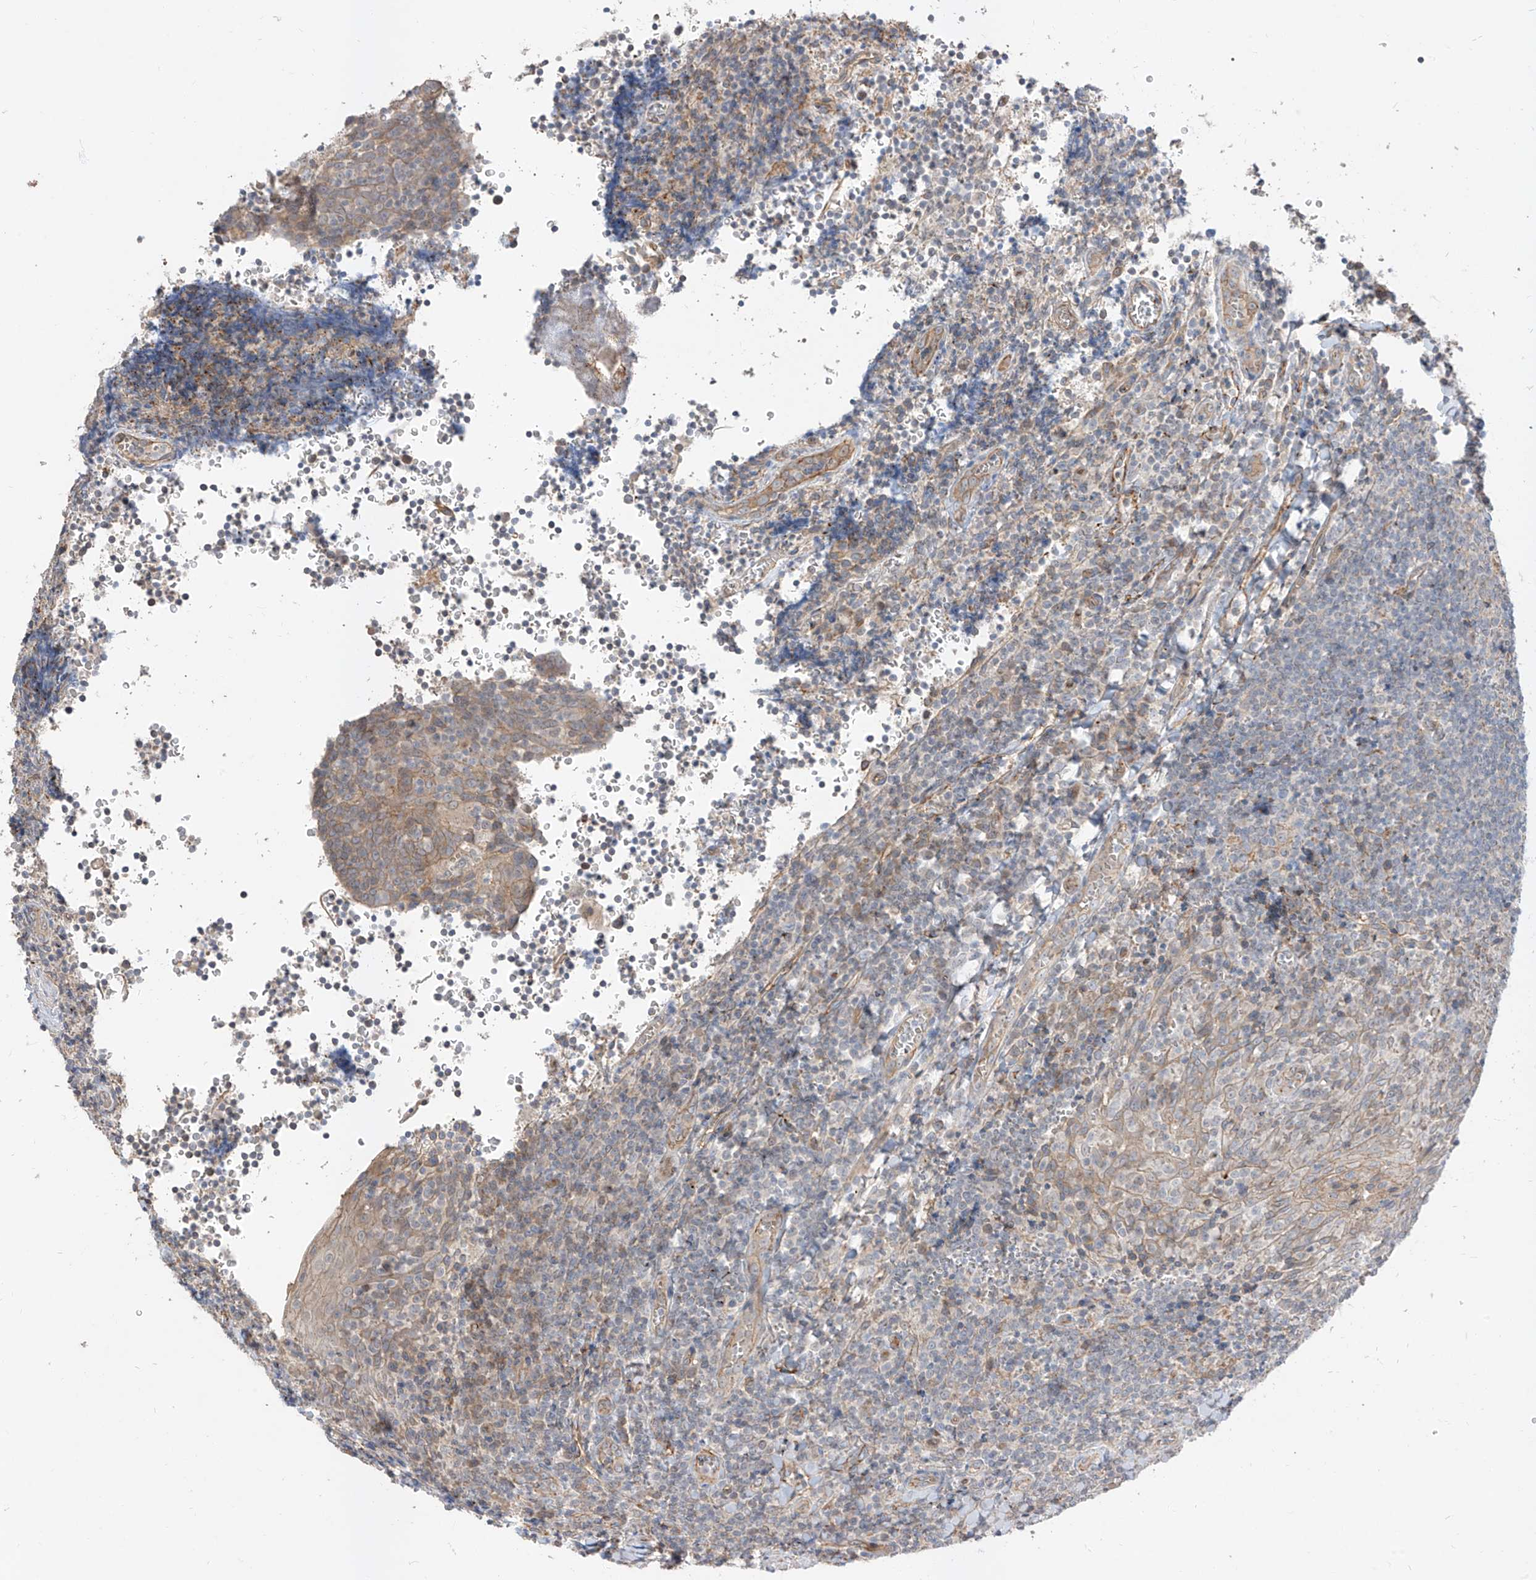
{"staining": {"intensity": "negative", "quantity": "none", "location": "none"}, "tissue": "tonsil", "cell_type": "Germinal center cells", "image_type": "normal", "snomed": [{"axis": "morphology", "description": "Normal tissue, NOS"}, {"axis": "topography", "description": "Tonsil"}], "caption": "An immunohistochemistry (IHC) micrograph of normal tonsil is shown. There is no staining in germinal center cells of tonsil. (DAB IHC, high magnification).", "gene": "EPHX4", "patient": {"sex": "male", "age": 27}}